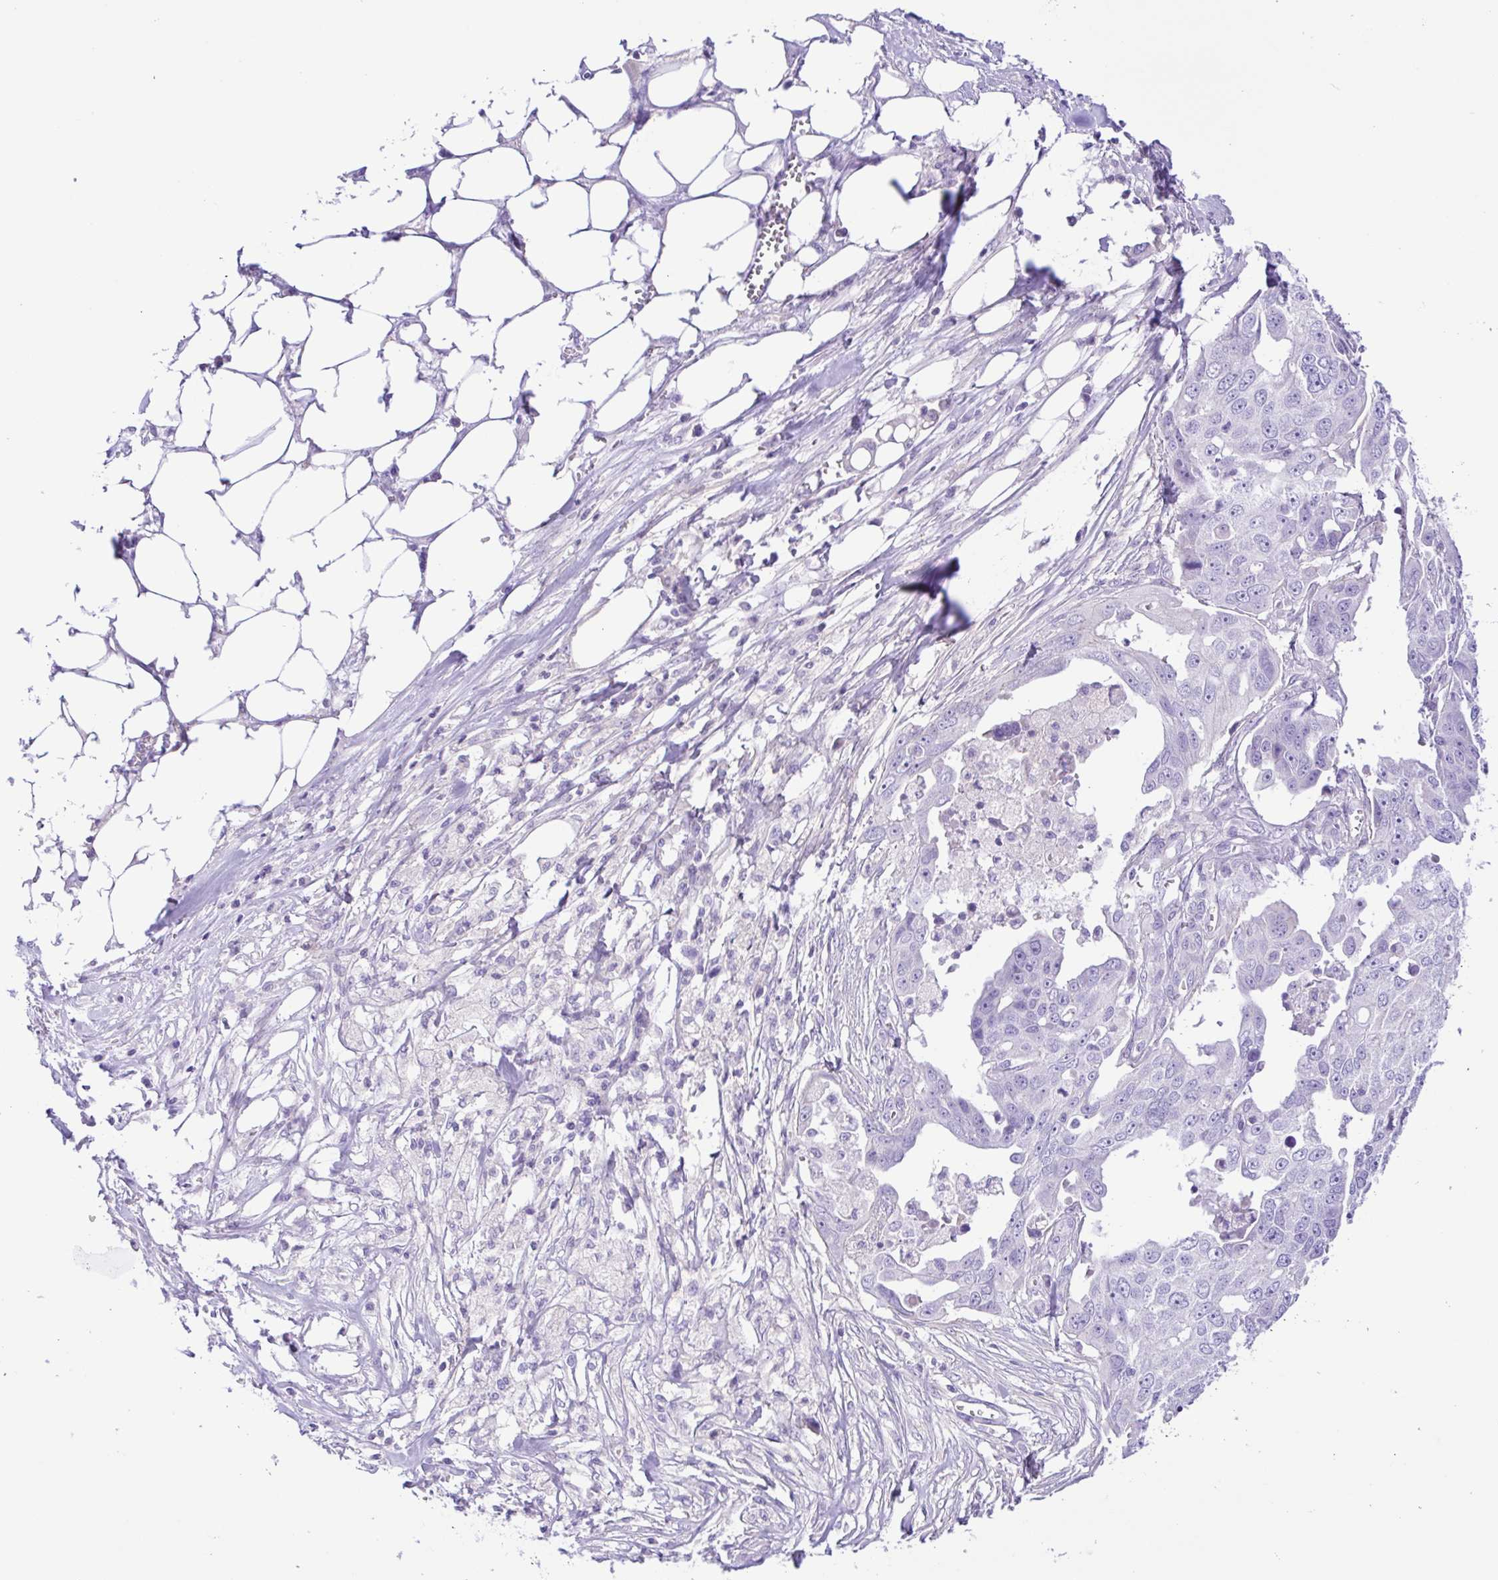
{"staining": {"intensity": "negative", "quantity": "none", "location": "none"}, "tissue": "ovarian cancer", "cell_type": "Tumor cells", "image_type": "cancer", "snomed": [{"axis": "morphology", "description": "Carcinoma, endometroid"}, {"axis": "topography", "description": "Ovary"}], "caption": "There is no significant positivity in tumor cells of ovarian cancer. (DAB (3,3'-diaminobenzidine) immunohistochemistry (IHC) visualized using brightfield microscopy, high magnification).", "gene": "ISM2", "patient": {"sex": "female", "age": 70}}